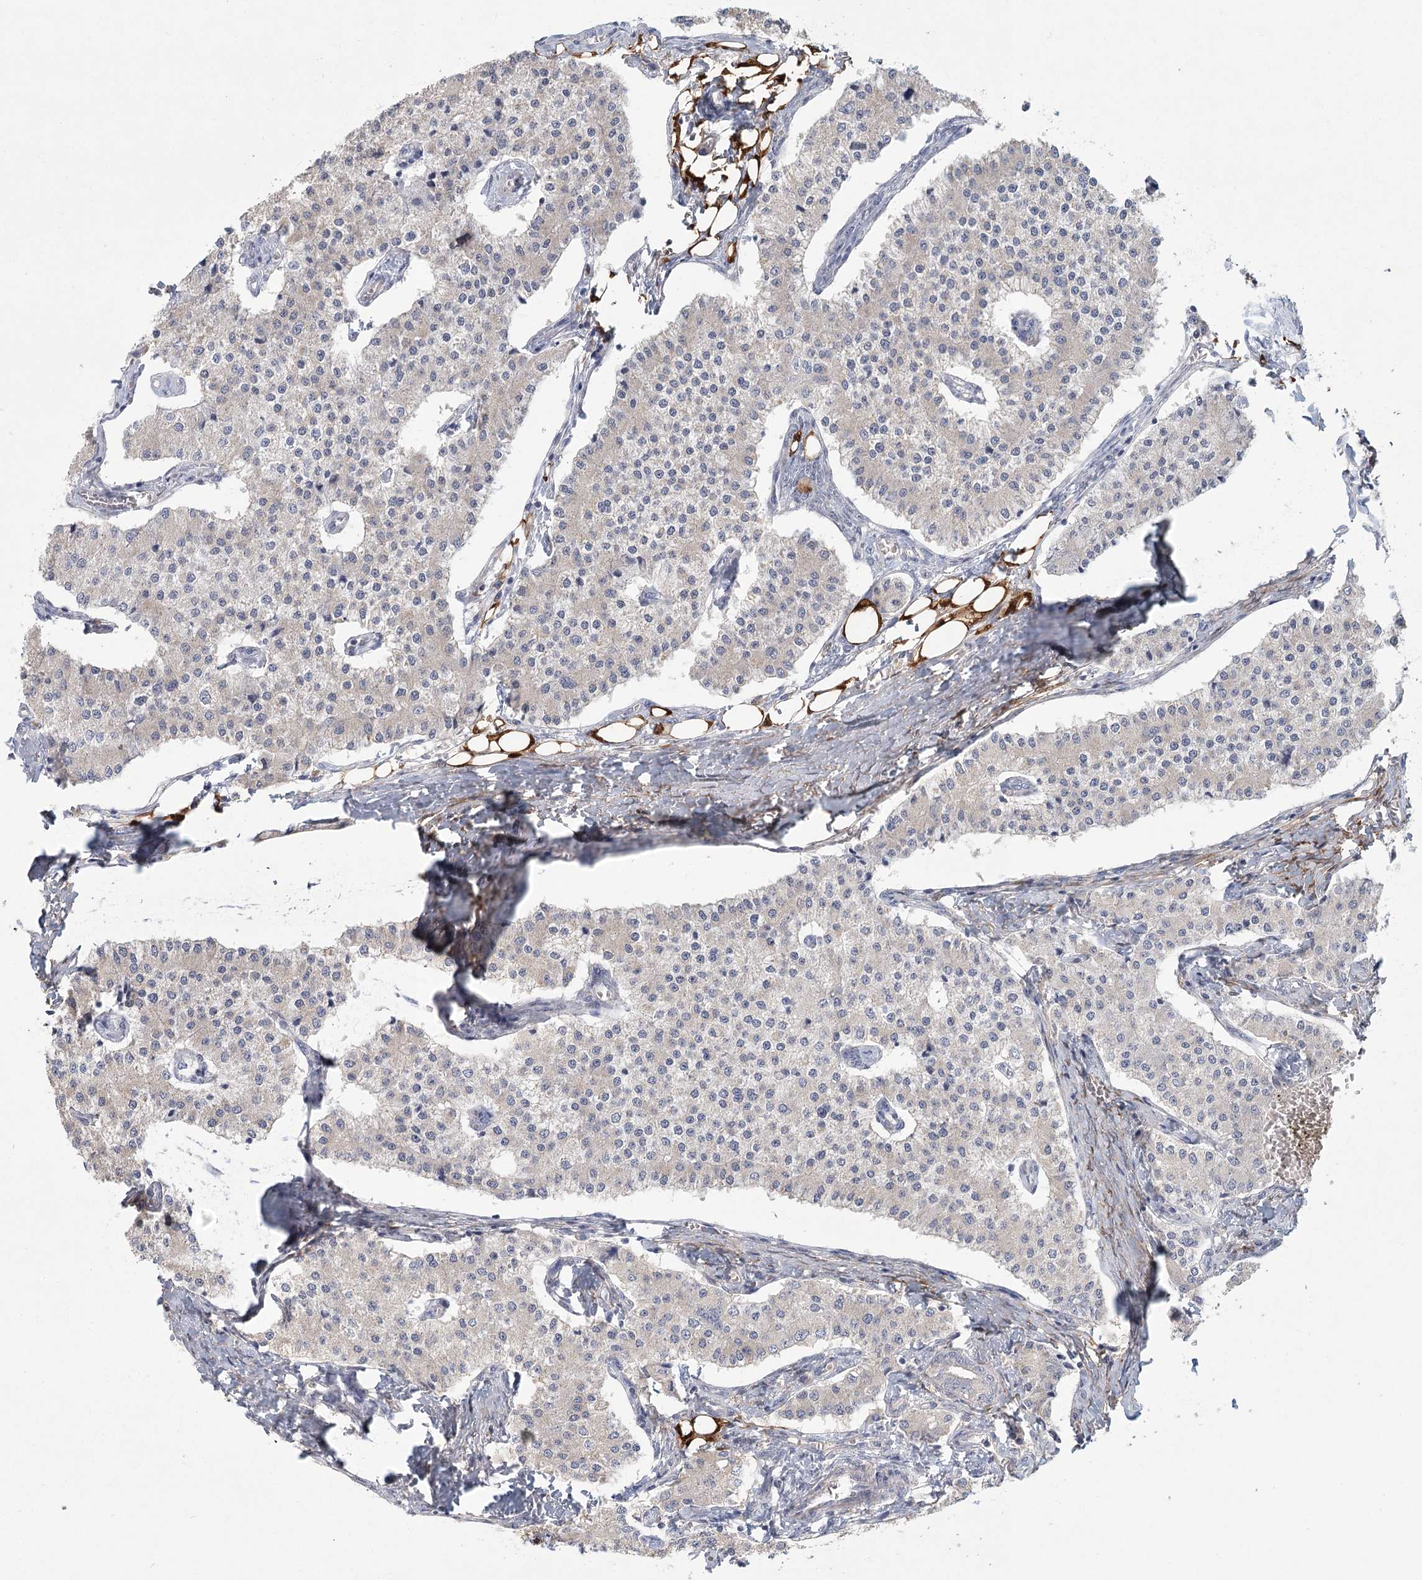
{"staining": {"intensity": "negative", "quantity": "none", "location": "none"}, "tissue": "carcinoid", "cell_type": "Tumor cells", "image_type": "cancer", "snomed": [{"axis": "morphology", "description": "Carcinoid, malignant, NOS"}, {"axis": "topography", "description": "Colon"}], "caption": "Image shows no significant protein expression in tumor cells of malignant carcinoid.", "gene": "CNTLN", "patient": {"sex": "female", "age": 52}}